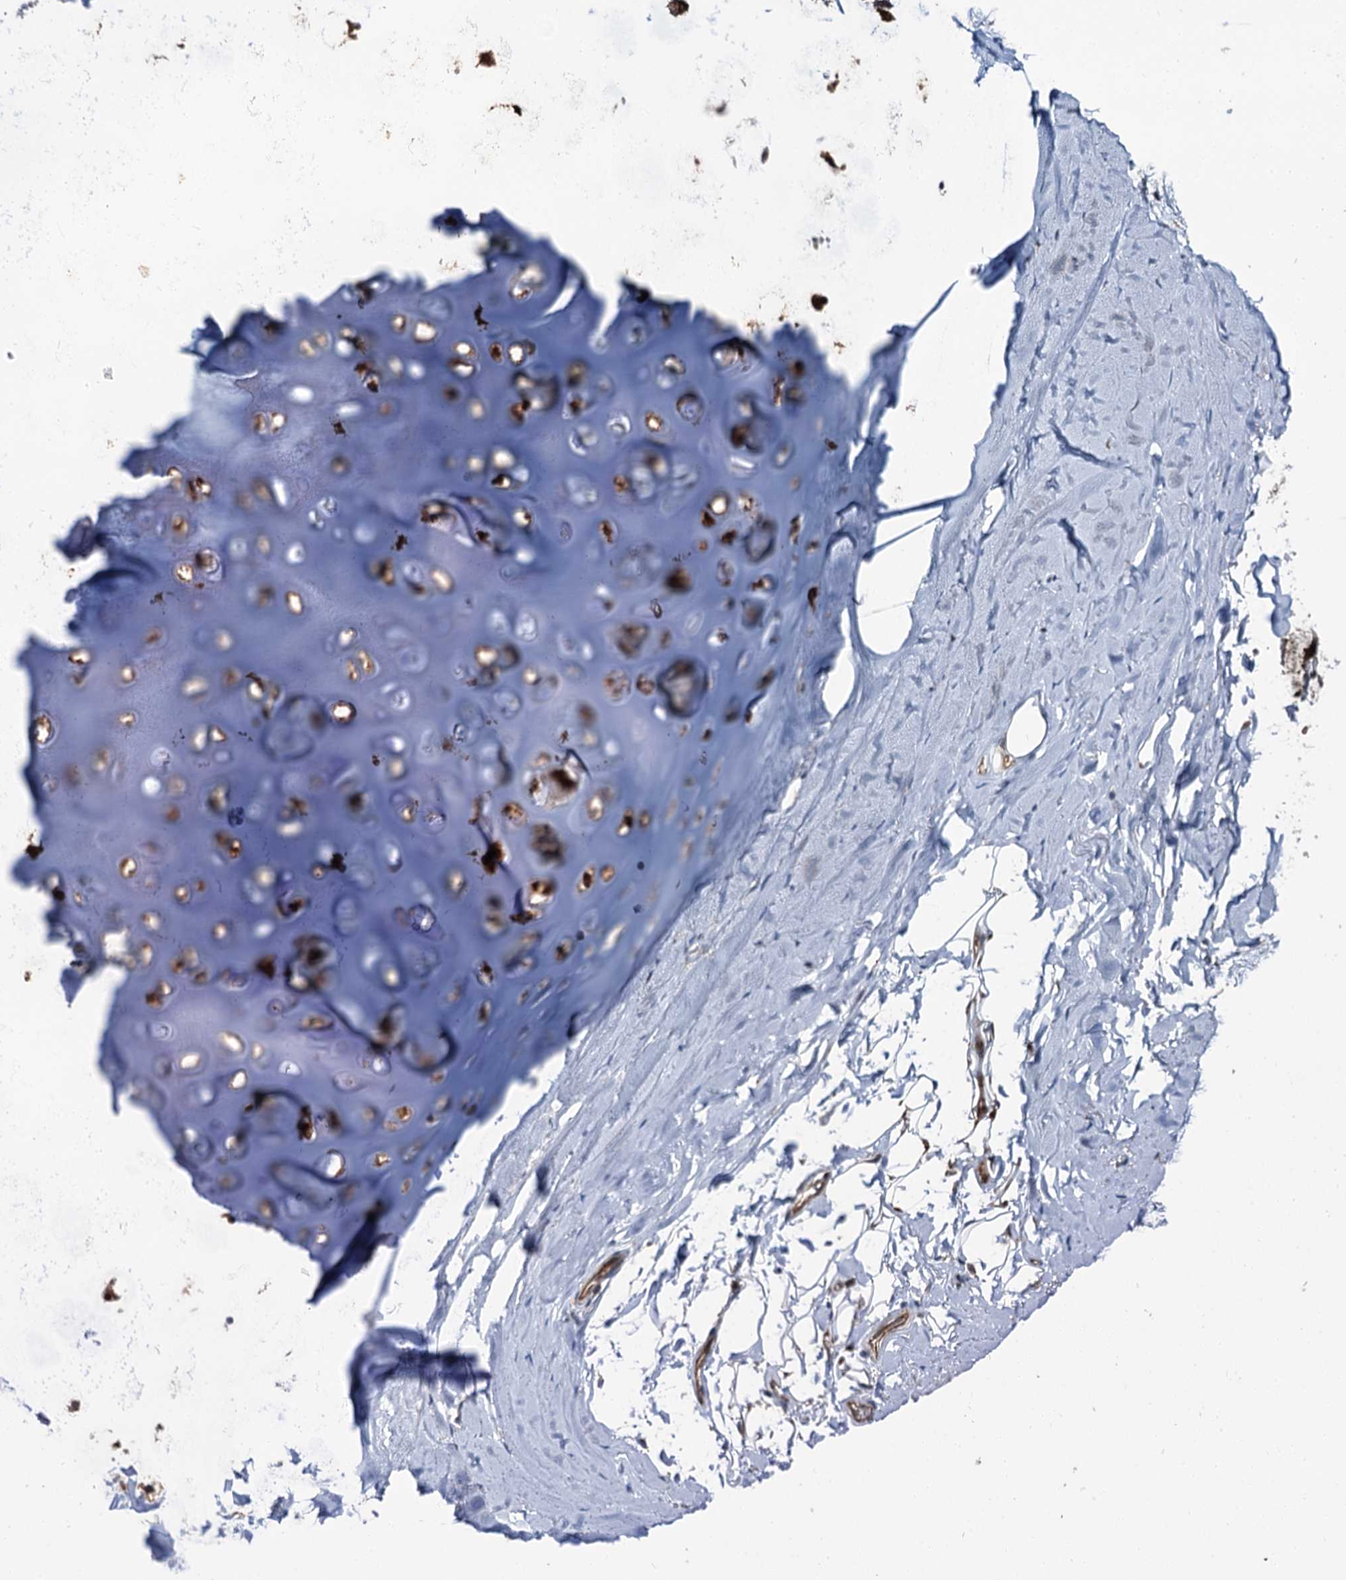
{"staining": {"intensity": "moderate", "quantity": "25%-75%", "location": "cytoplasmic/membranous"}, "tissue": "adipose tissue", "cell_type": "Adipocytes", "image_type": "normal", "snomed": [{"axis": "morphology", "description": "Normal tissue, NOS"}, {"axis": "topography", "description": "Lymph node"}, {"axis": "topography", "description": "Bronchus"}], "caption": "IHC (DAB) staining of benign human adipose tissue shows moderate cytoplasmic/membranous protein staining in about 25%-75% of adipocytes.", "gene": "POLR1D", "patient": {"sex": "male", "age": 63}}